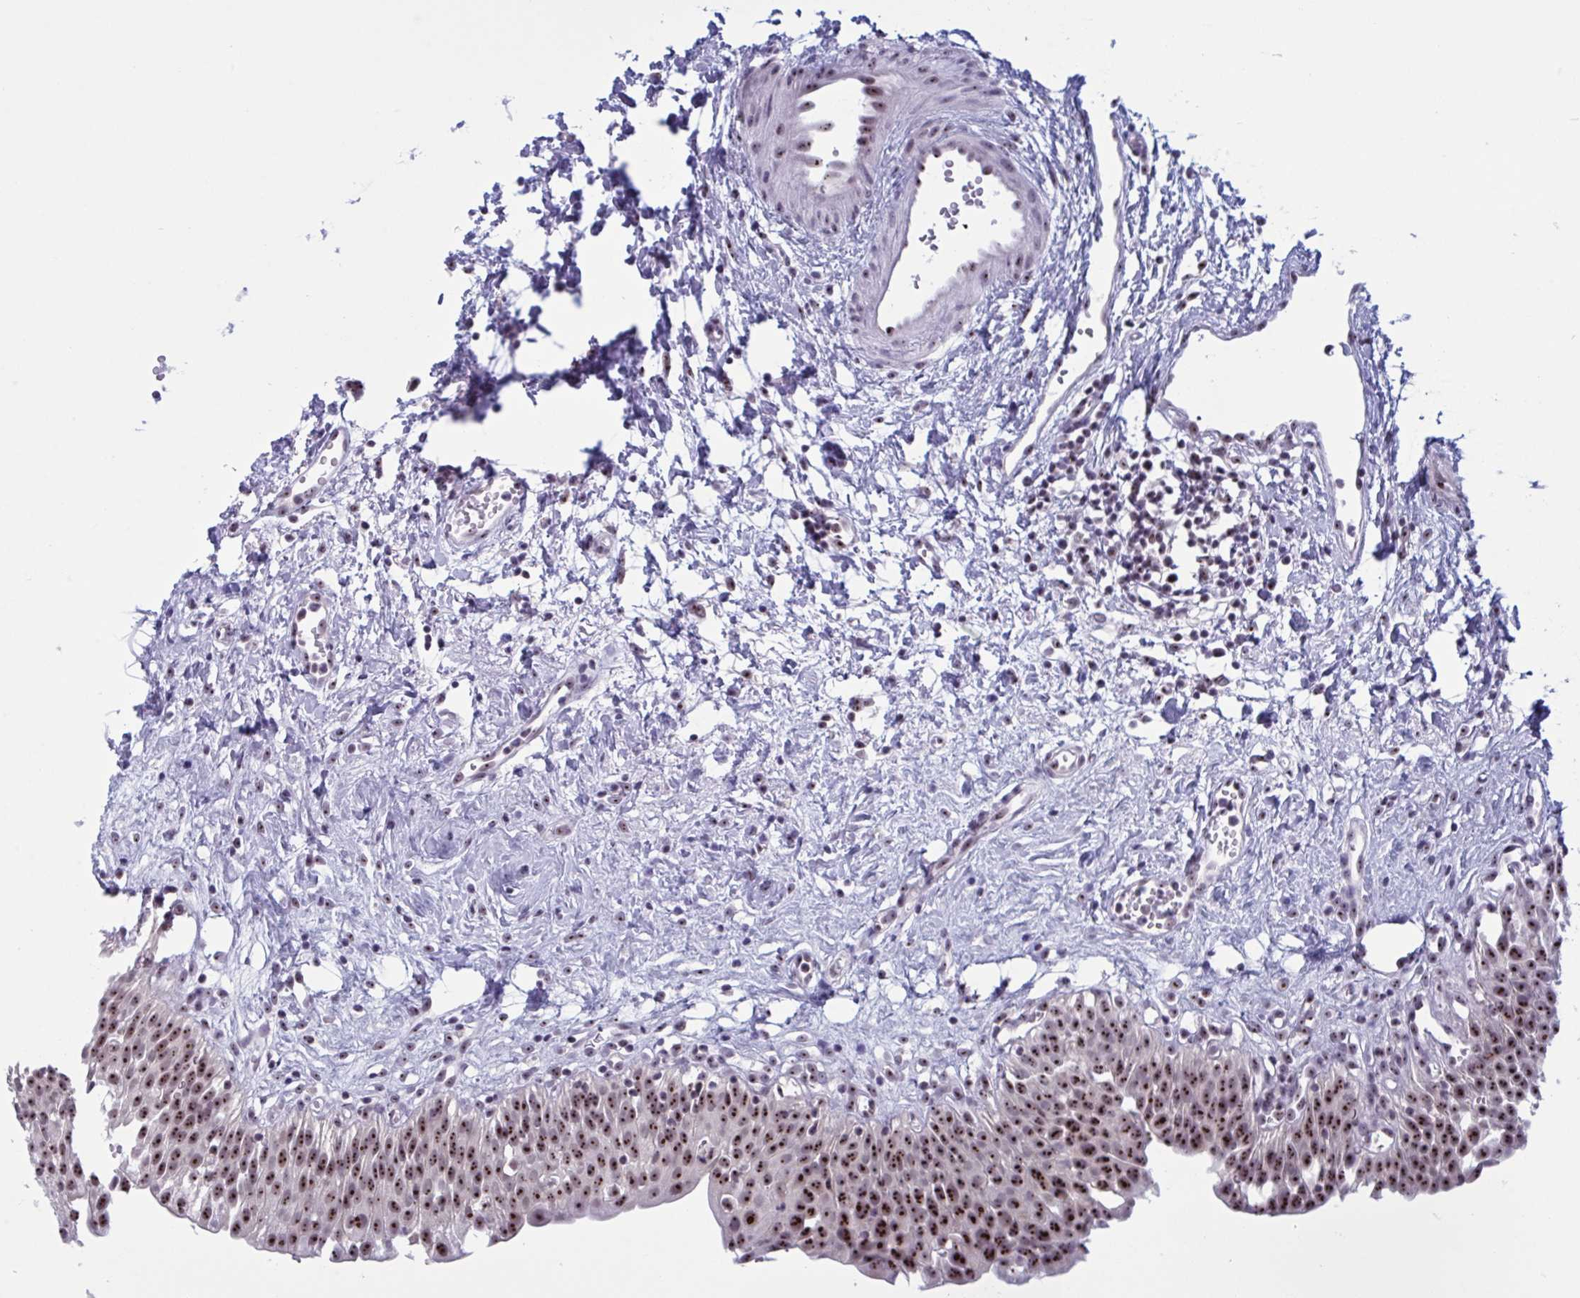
{"staining": {"intensity": "strong", "quantity": ">75%", "location": "nuclear"}, "tissue": "urinary bladder", "cell_type": "Urothelial cells", "image_type": "normal", "snomed": [{"axis": "morphology", "description": "Normal tissue, NOS"}, {"axis": "topography", "description": "Urinary bladder"}], "caption": "Immunohistochemical staining of unremarkable human urinary bladder demonstrates >75% levels of strong nuclear protein staining in approximately >75% of urothelial cells. The staining is performed using DAB brown chromogen to label protein expression. The nuclei are counter-stained blue using hematoxylin.", "gene": "TGM6", "patient": {"sex": "male", "age": 51}}